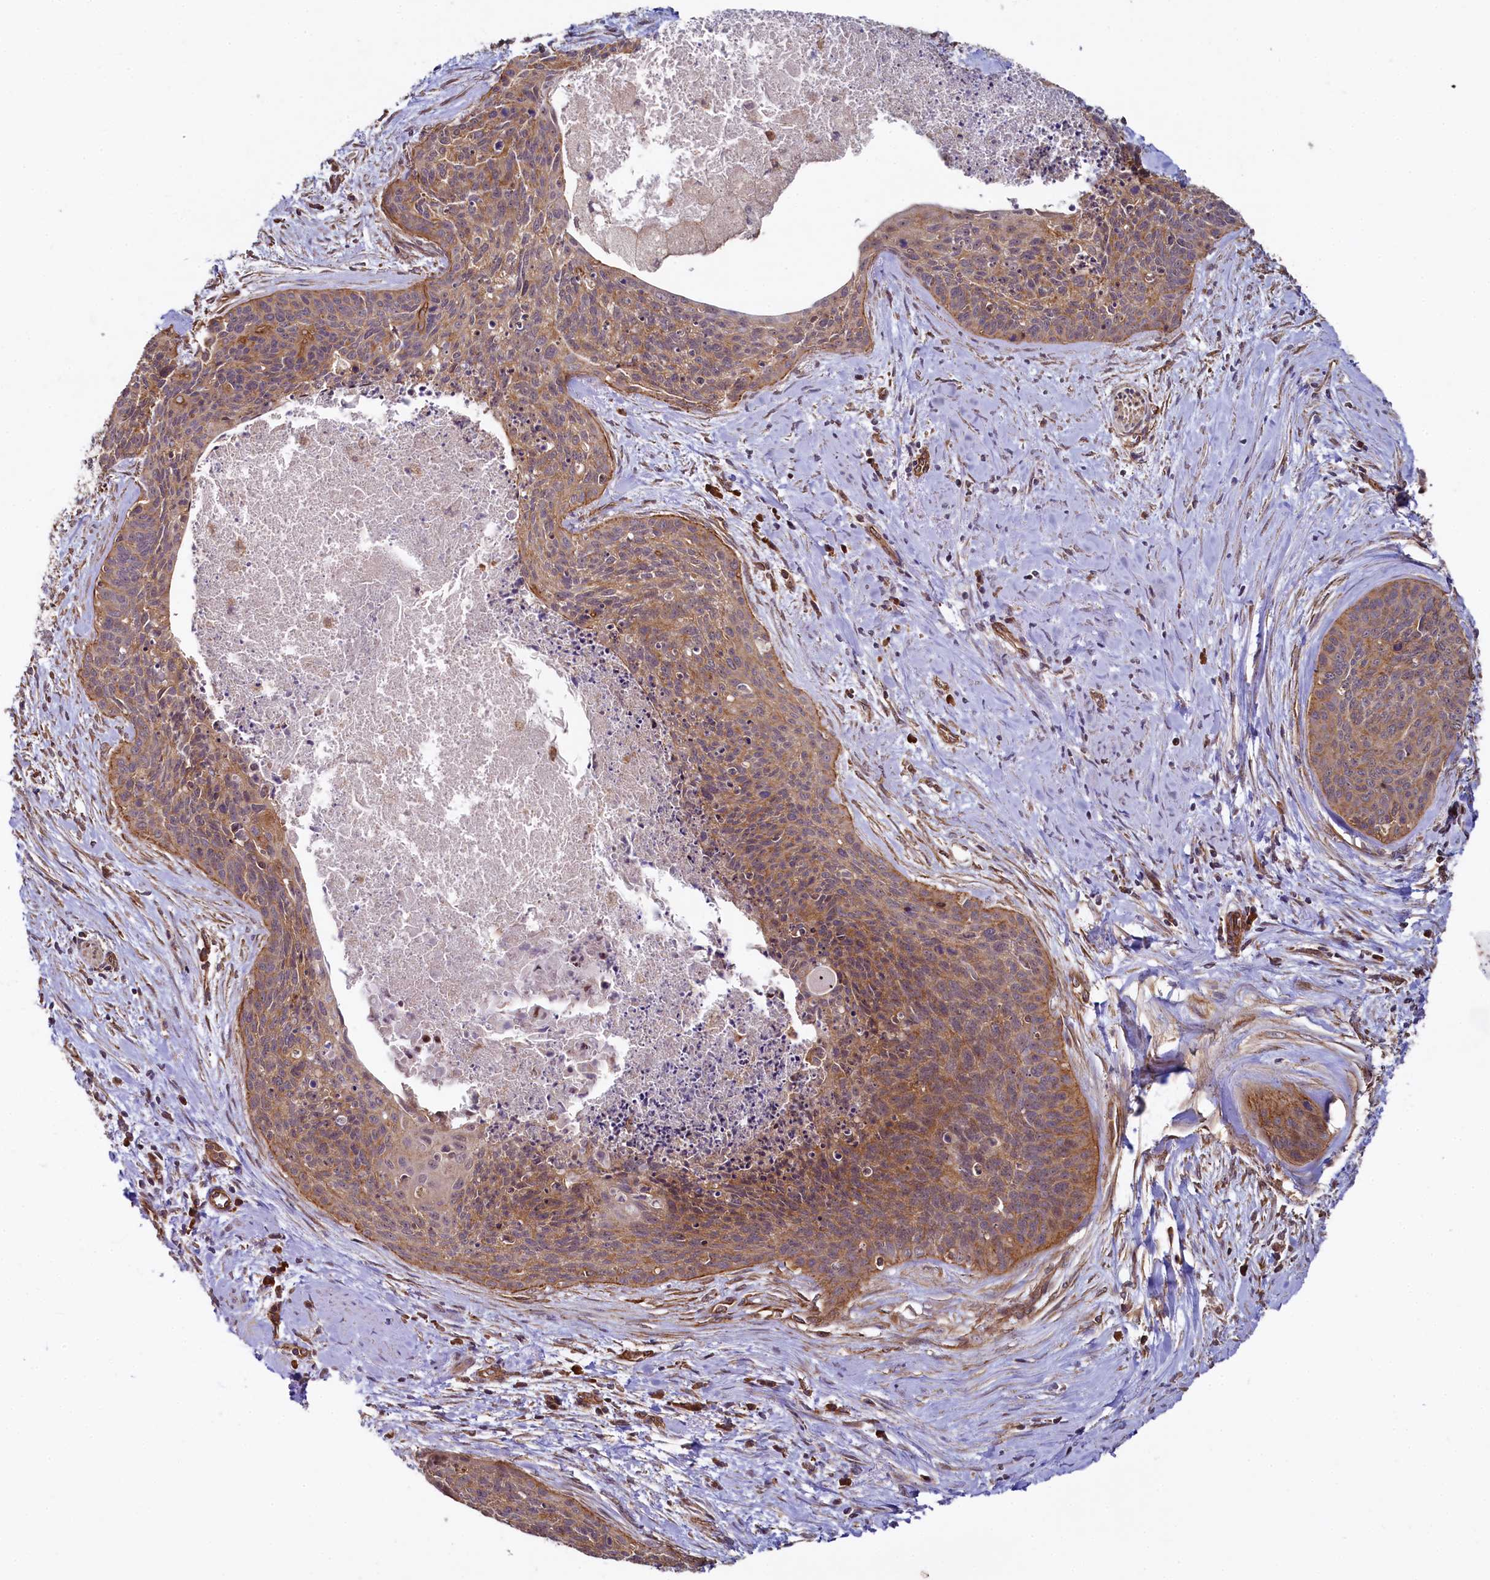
{"staining": {"intensity": "moderate", "quantity": ">75%", "location": "cytoplasmic/membranous"}, "tissue": "cervical cancer", "cell_type": "Tumor cells", "image_type": "cancer", "snomed": [{"axis": "morphology", "description": "Squamous cell carcinoma, NOS"}, {"axis": "topography", "description": "Cervix"}], "caption": "Tumor cells display moderate cytoplasmic/membranous expression in about >75% of cells in squamous cell carcinoma (cervical). The staining is performed using DAB brown chromogen to label protein expression. The nuclei are counter-stained blue using hematoxylin.", "gene": "SVIP", "patient": {"sex": "female", "age": 55}}